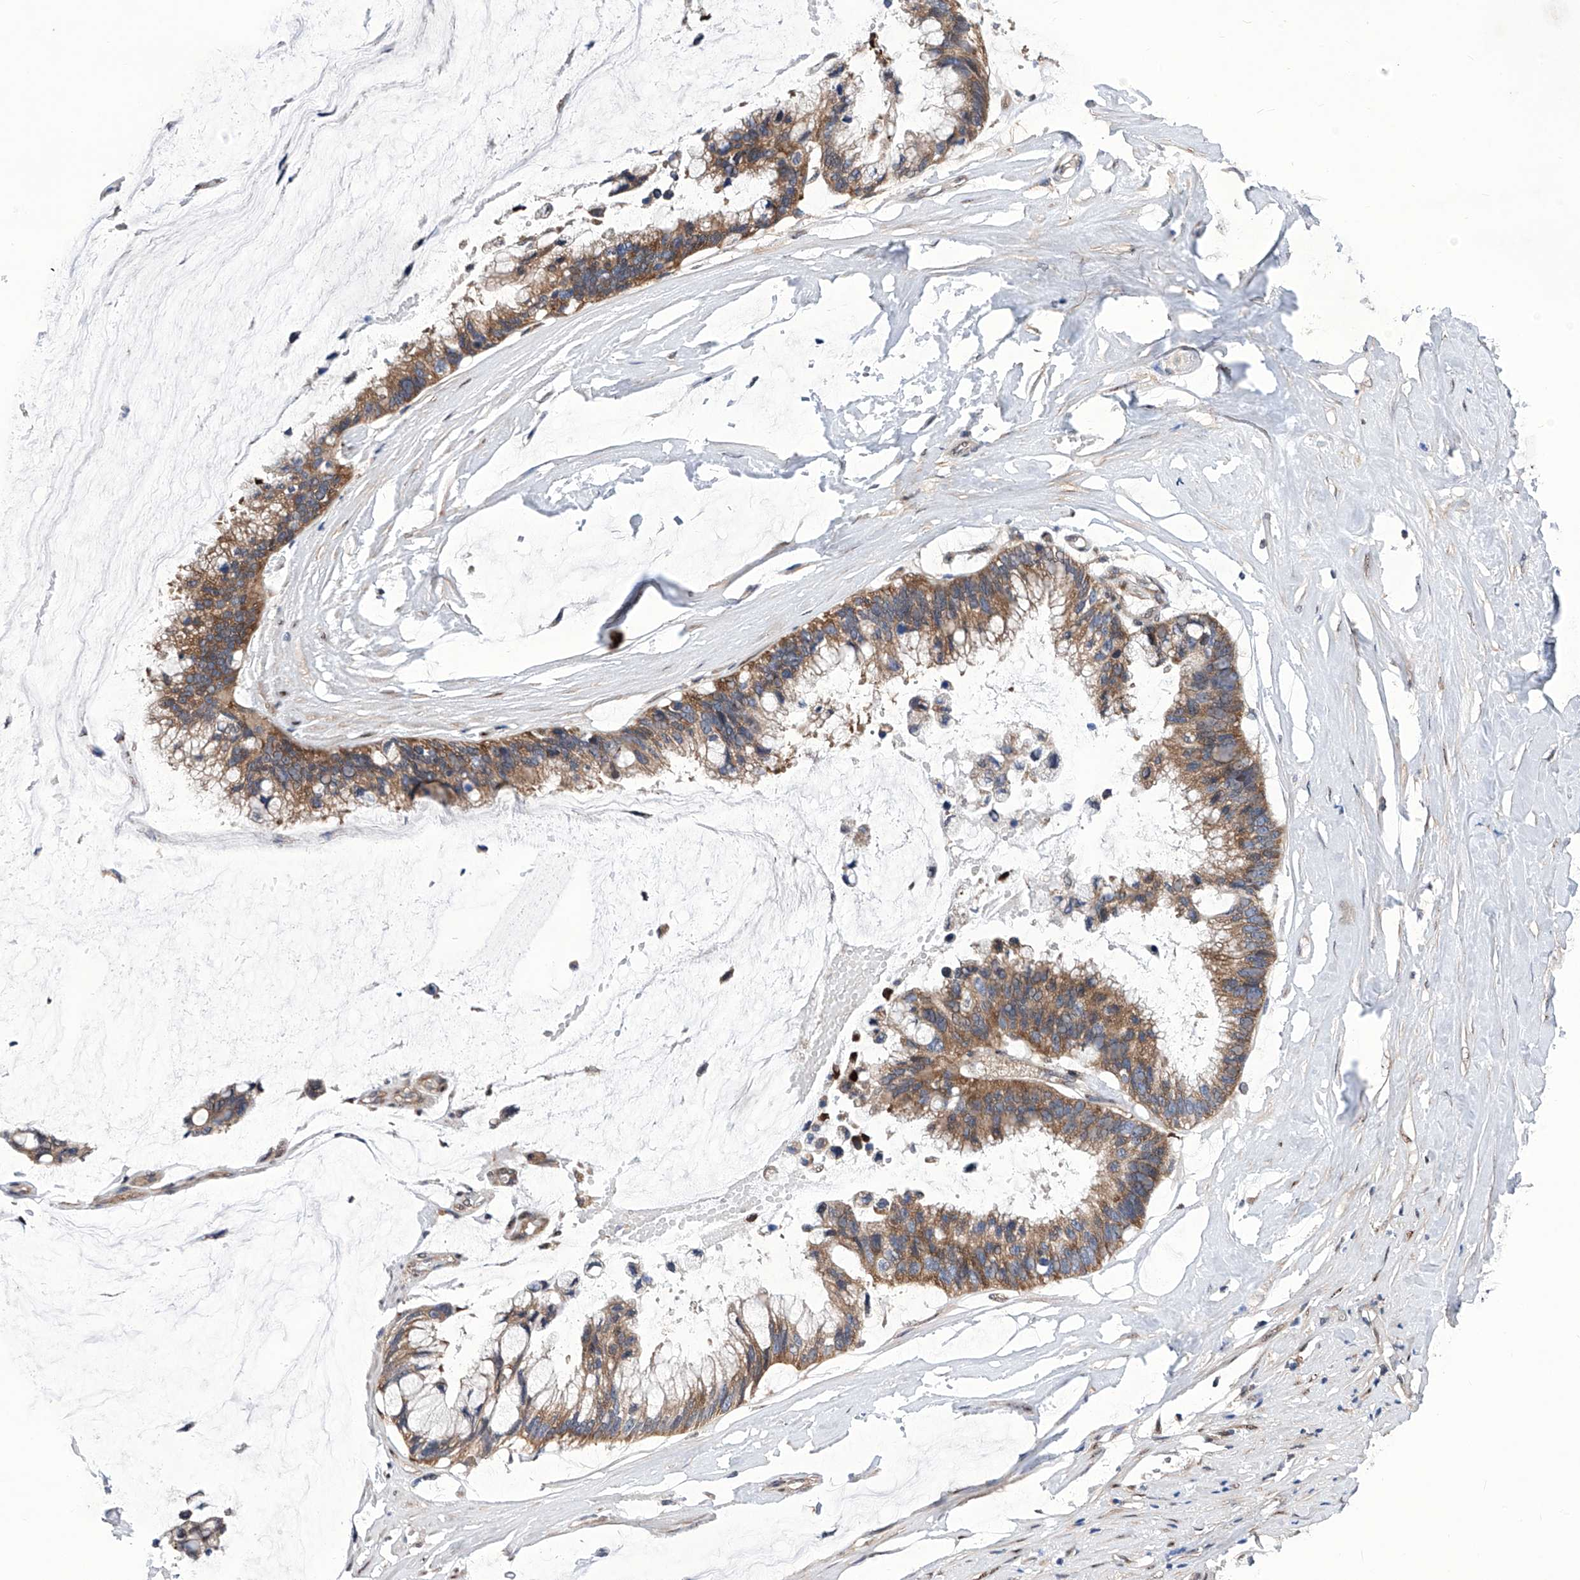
{"staining": {"intensity": "moderate", "quantity": ">75%", "location": "cytoplasmic/membranous"}, "tissue": "ovarian cancer", "cell_type": "Tumor cells", "image_type": "cancer", "snomed": [{"axis": "morphology", "description": "Cystadenocarcinoma, mucinous, NOS"}, {"axis": "topography", "description": "Ovary"}], "caption": "Human ovarian mucinous cystadenocarcinoma stained with a protein marker shows moderate staining in tumor cells.", "gene": "KTI12", "patient": {"sex": "female", "age": 39}}